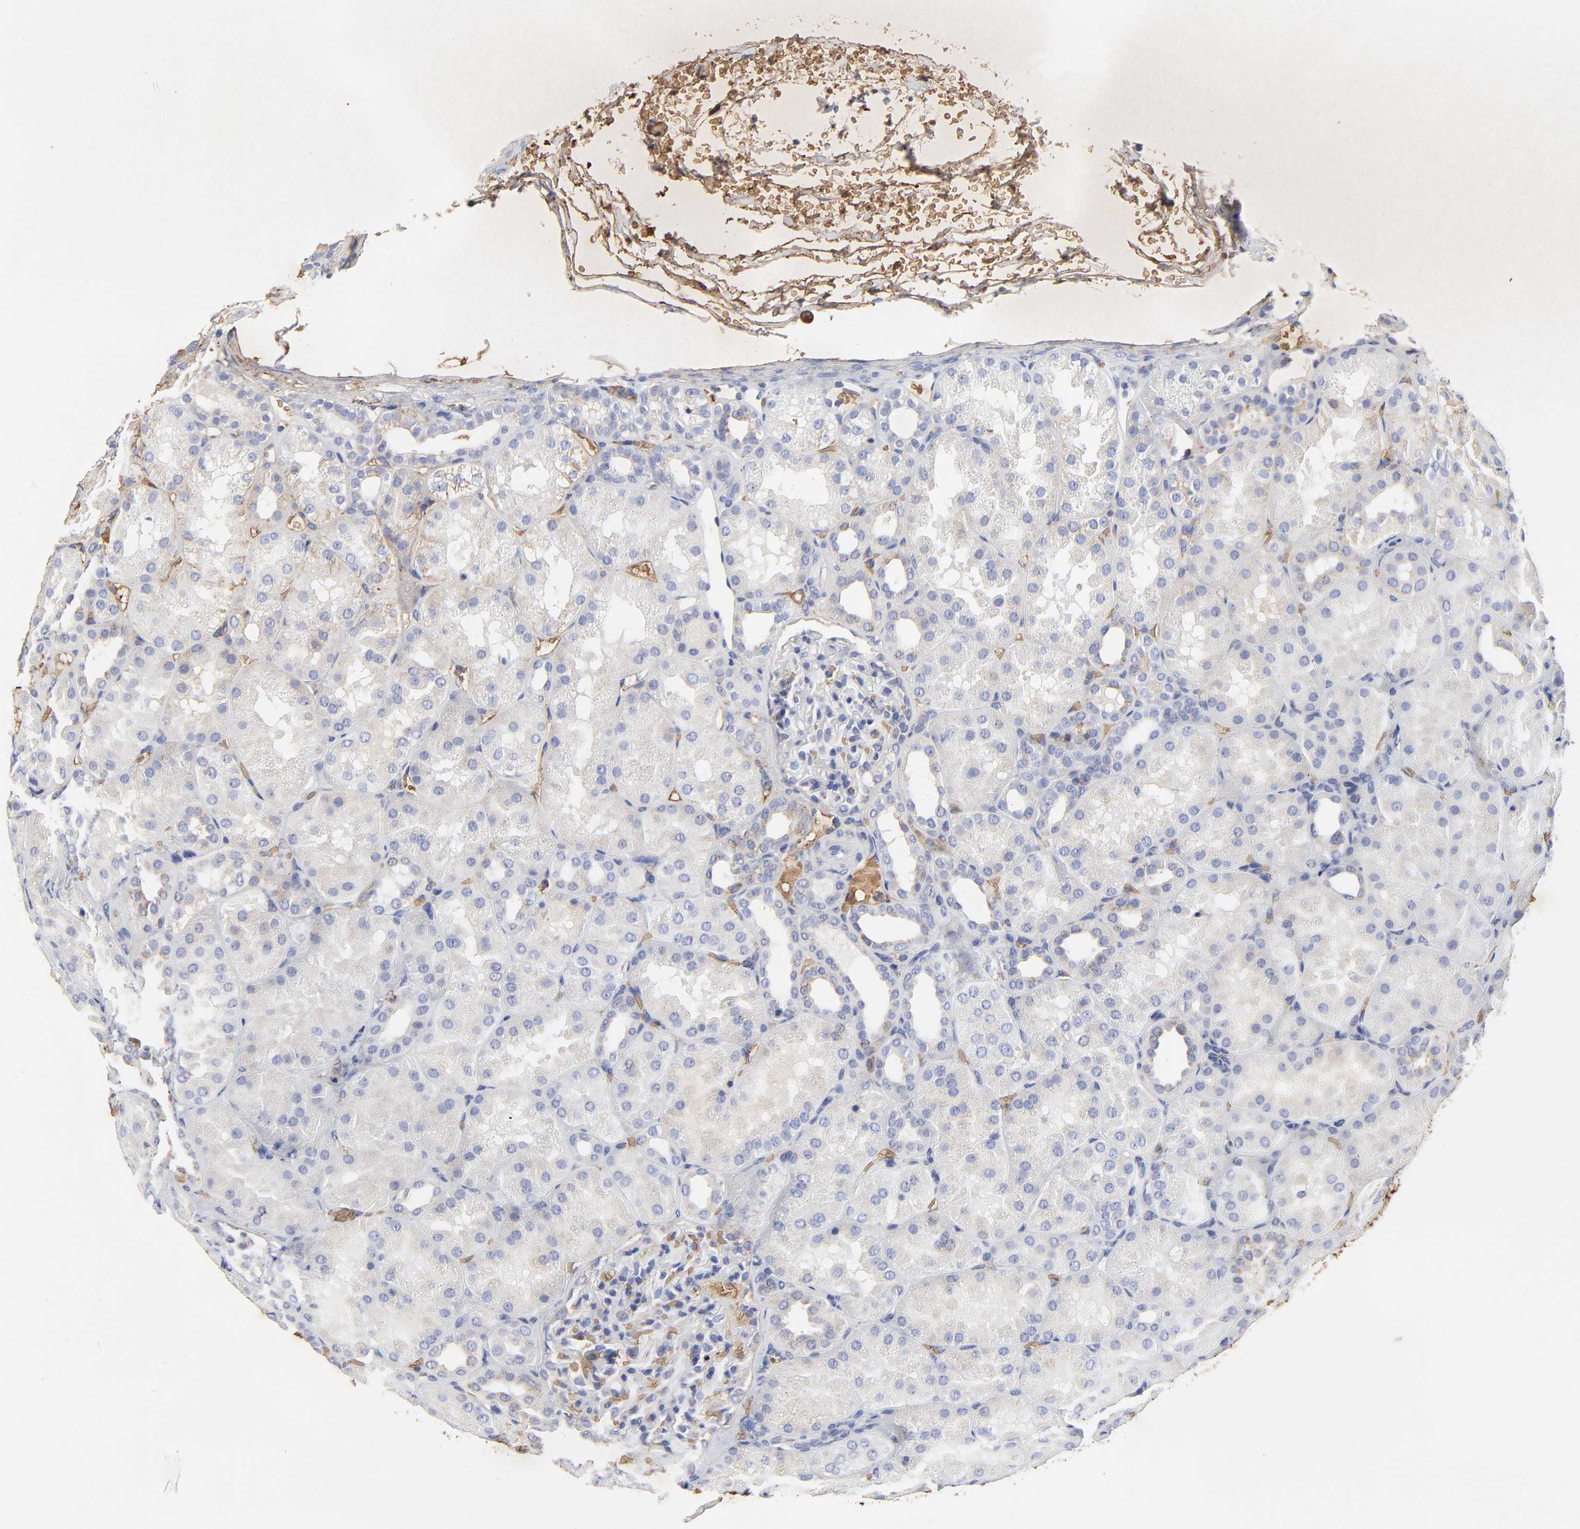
{"staining": {"intensity": "negative", "quantity": "none", "location": "none"}, "tissue": "kidney", "cell_type": "Cells in glomeruli", "image_type": "normal", "snomed": [{"axis": "morphology", "description": "Normal tissue, NOS"}, {"axis": "topography", "description": "Kidney"}], "caption": "Immunohistochemistry image of unremarkable human kidney stained for a protein (brown), which displays no expression in cells in glomeruli. (DAB (3,3'-diaminobenzidine) IHC, high magnification).", "gene": "PAG1", "patient": {"sex": "male", "age": 28}}